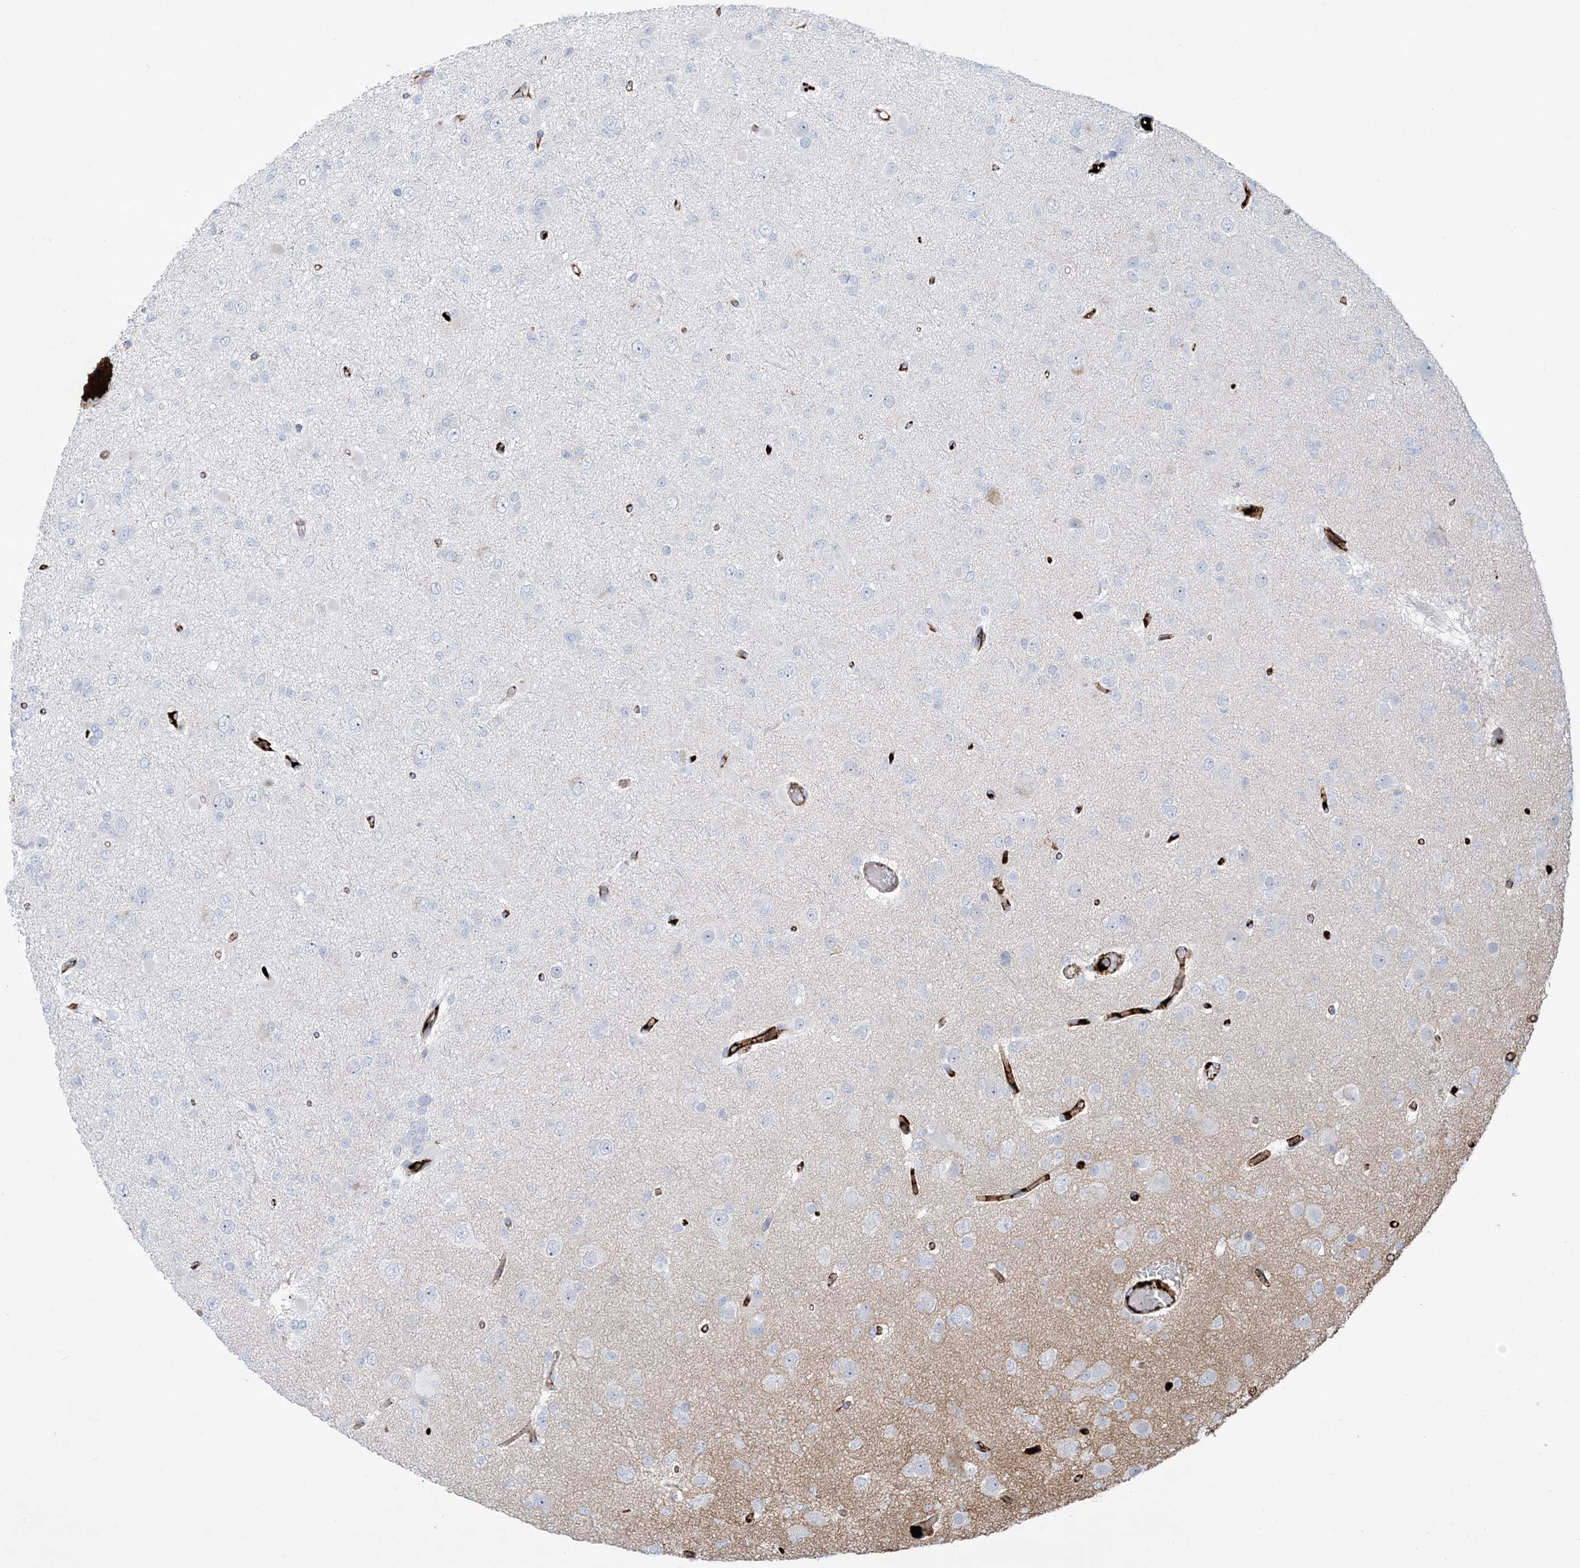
{"staining": {"intensity": "negative", "quantity": "none", "location": "none"}, "tissue": "glioma", "cell_type": "Tumor cells", "image_type": "cancer", "snomed": [{"axis": "morphology", "description": "Glioma, malignant, Low grade"}, {"axis": "topography", "description": "Brain"}], "caption": "IHC of low-grade glioma (malignant) reveals no positivity in tumor cells. Brightfield microscopy of immunohistochemistry (IHC) stained with DAB (3,3'-diaminobenzidine) (brown) and hematoxylin (blue), captured at high magnification.", "gene": "ATP11C", "patient": {"sex": "female", "age": 22}}